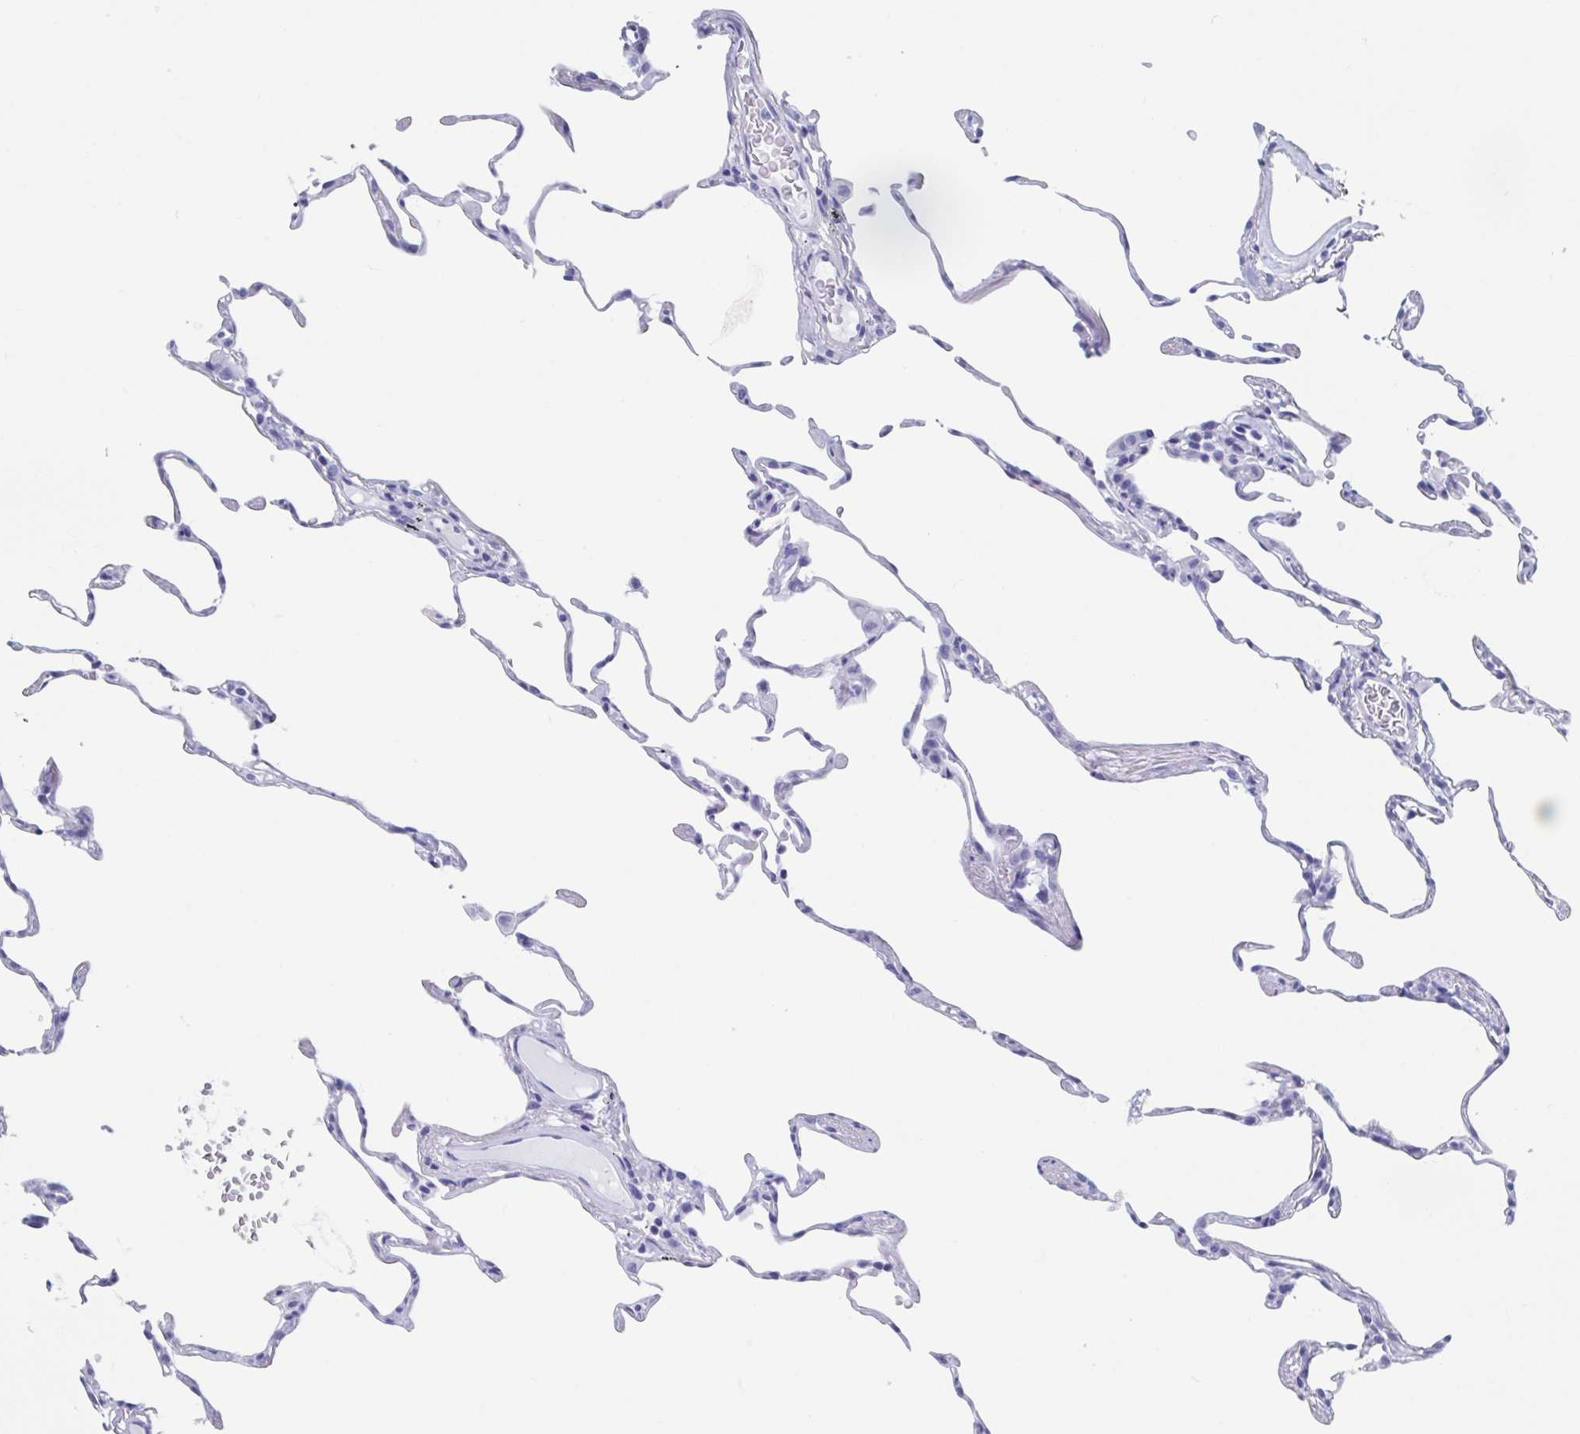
{"staining": {"intensity": "negative", "quantity": "none", "location": "none"}, "tissue": "lung", "cell_type": "Alveolar cells", "image_type": "normal", "snomed": [{"axis": "morphology", "description": "Normal tissue, NOS"}, {"axis": "topography", "description": "Lung"}], "caption": "Immunohistochemical staining of benign lung reveals no significant positivity in alveolar cells.", "gene": "C10orf53", "patient": {"sex": "female", "age": 57}}